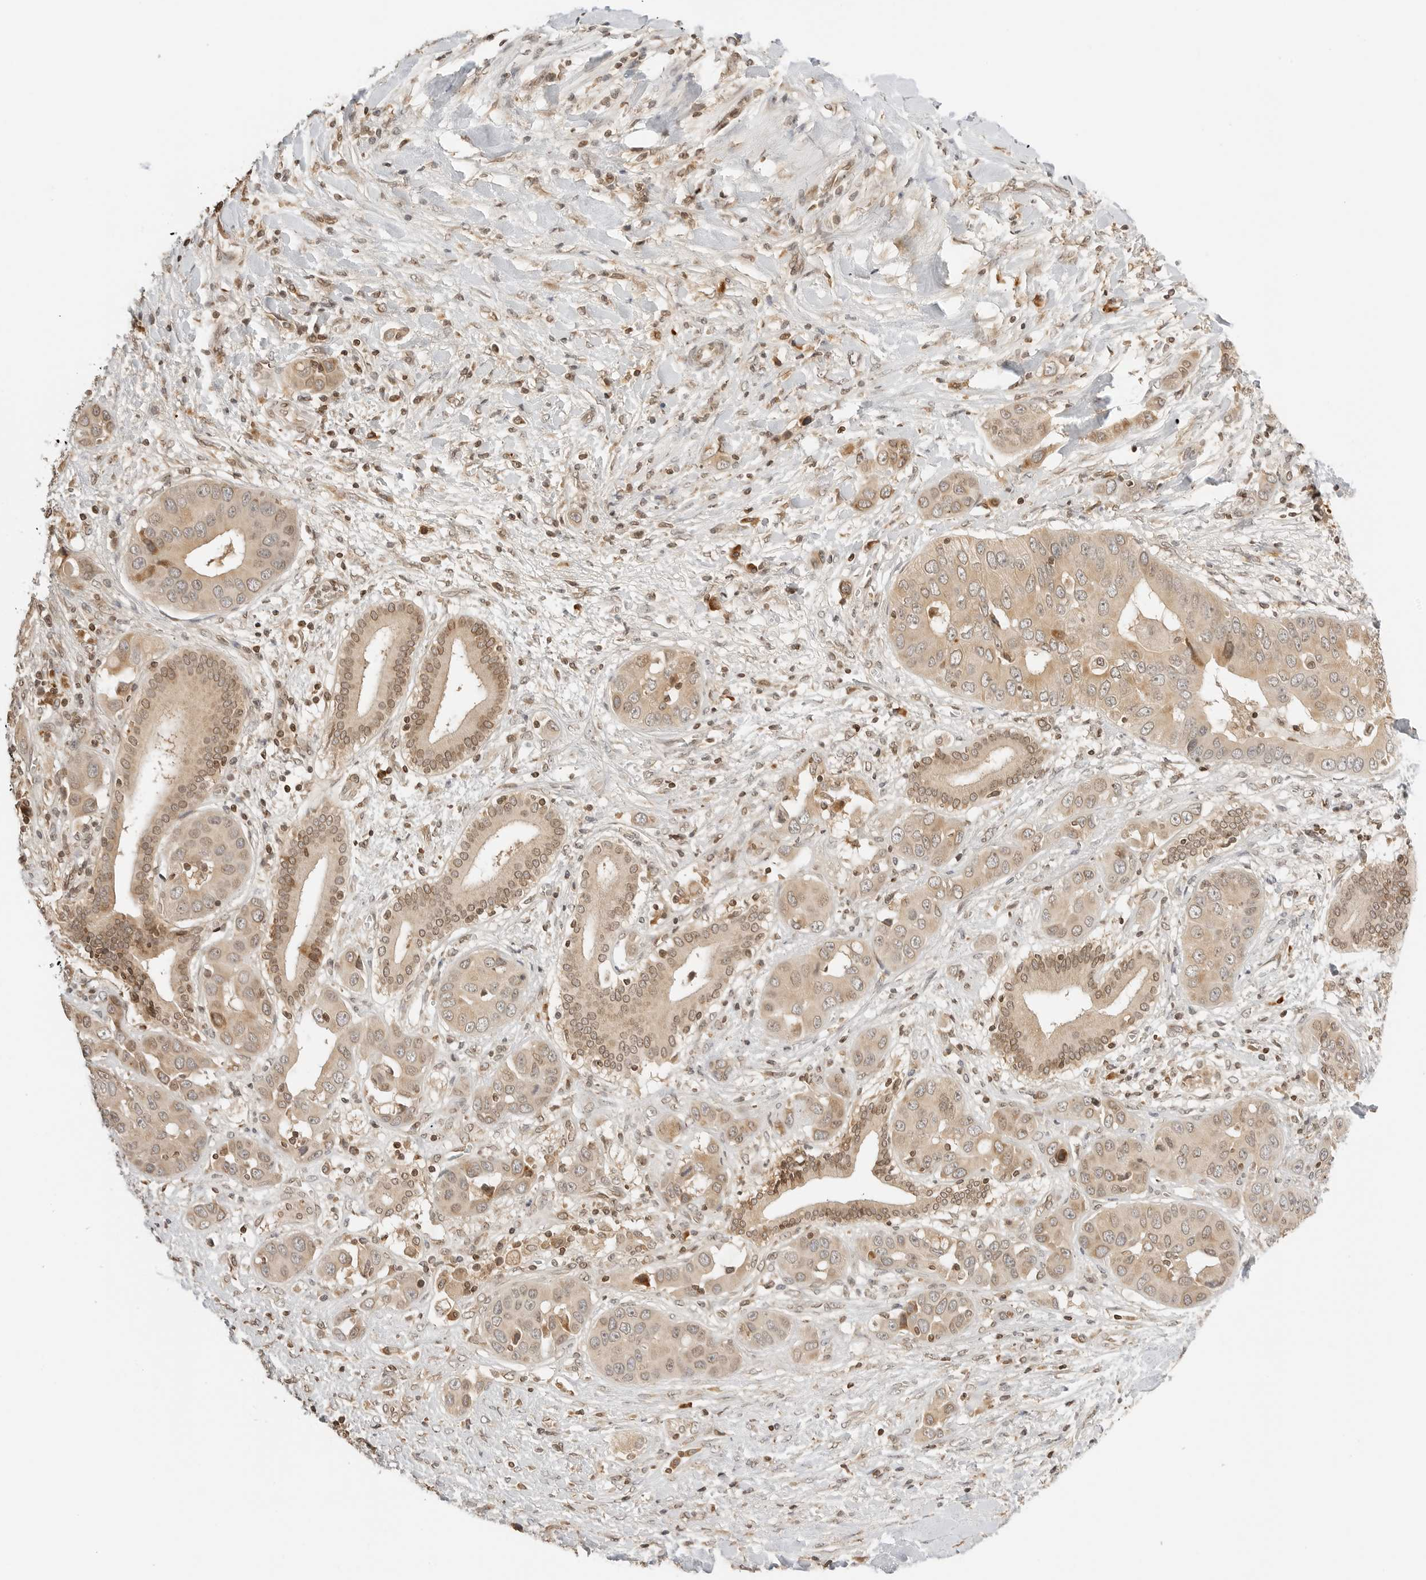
{"staining": {"intensity": "moderate", "quantity": ">75%", "location": "cytoplasmic/membranous,nuclear"}, "tissue": "liver cancer", "cell_type": "Tumor cells", "image_type": "cancer", "snomed": [{"axis": "morphology", "description": "Cholangiocarcinoma"}, {"axis": "topography", "description": "Liver"}], "caption": "An immunohistochemistry (IHC) histopathology image of neoplastic tissue is shown. Protein staining in brown shows moderate cytoplasmic/membranous and nuclear positivity in liver cholangiocarcinoma within tumor cells.", "gene": "POLH", "patient": {"sex": "female", "age": 52}}